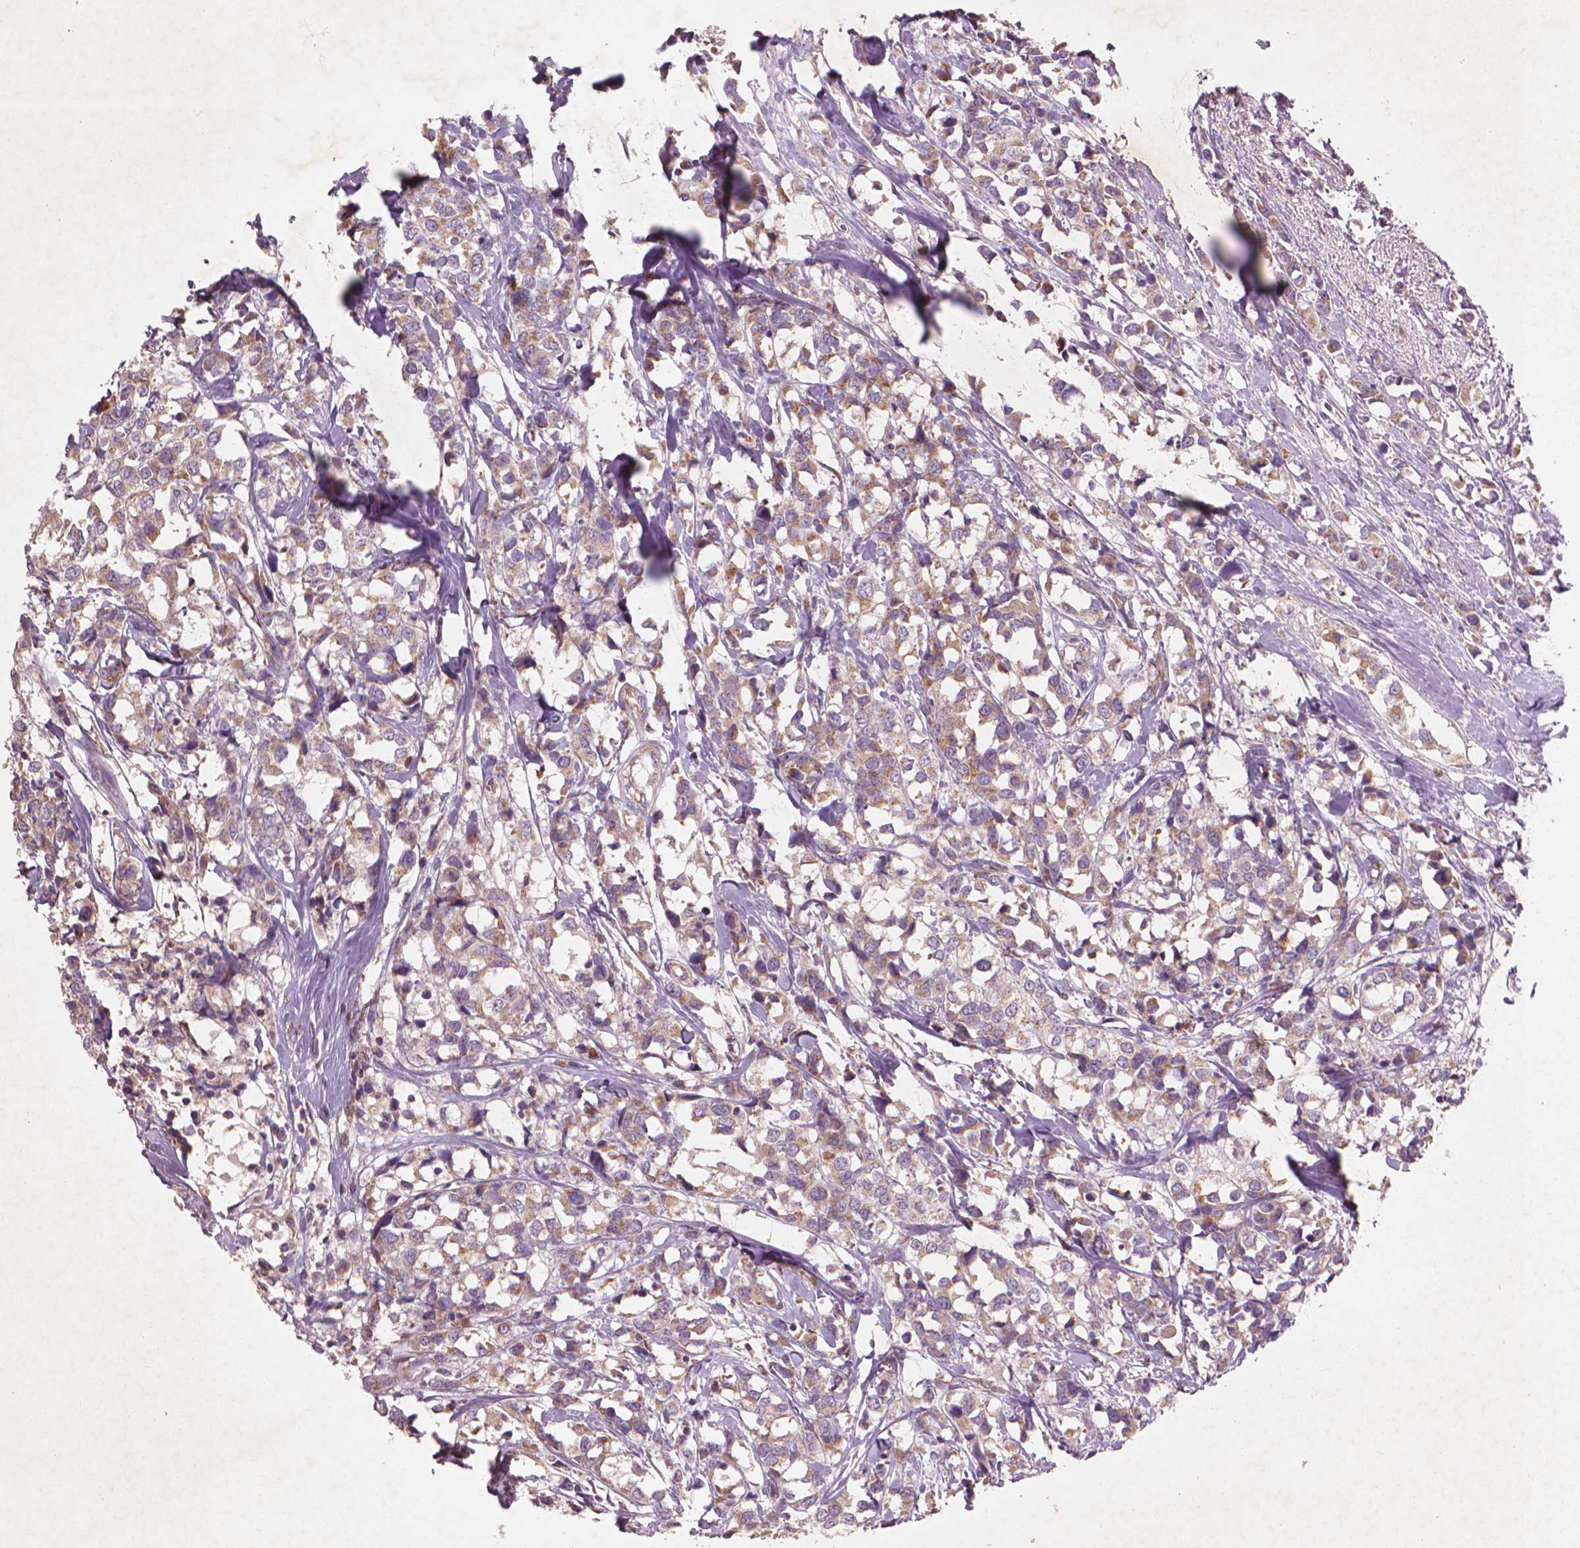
{"staining": {"intensity": "weak", "quantity": ">75%", "location": "cytoplasmic/membranous"}, "tissue": "breast cancer", "cell_type": "Tumor cells", "image_type": "cancer", "snomed": [{"axis": "morphology", "description": "Lobular carcinoma"}, {"axis": "topography", "description": "Breast"}], "caption": "DAB immunohistochemical staining of breast cancer (lobular carcinoma) exhibits weak cytoplasmic/membranous protein expression in about >75% of tumor cells.", "gene": "NLRX1", "patient": {"sex": "female", "age": 59}}